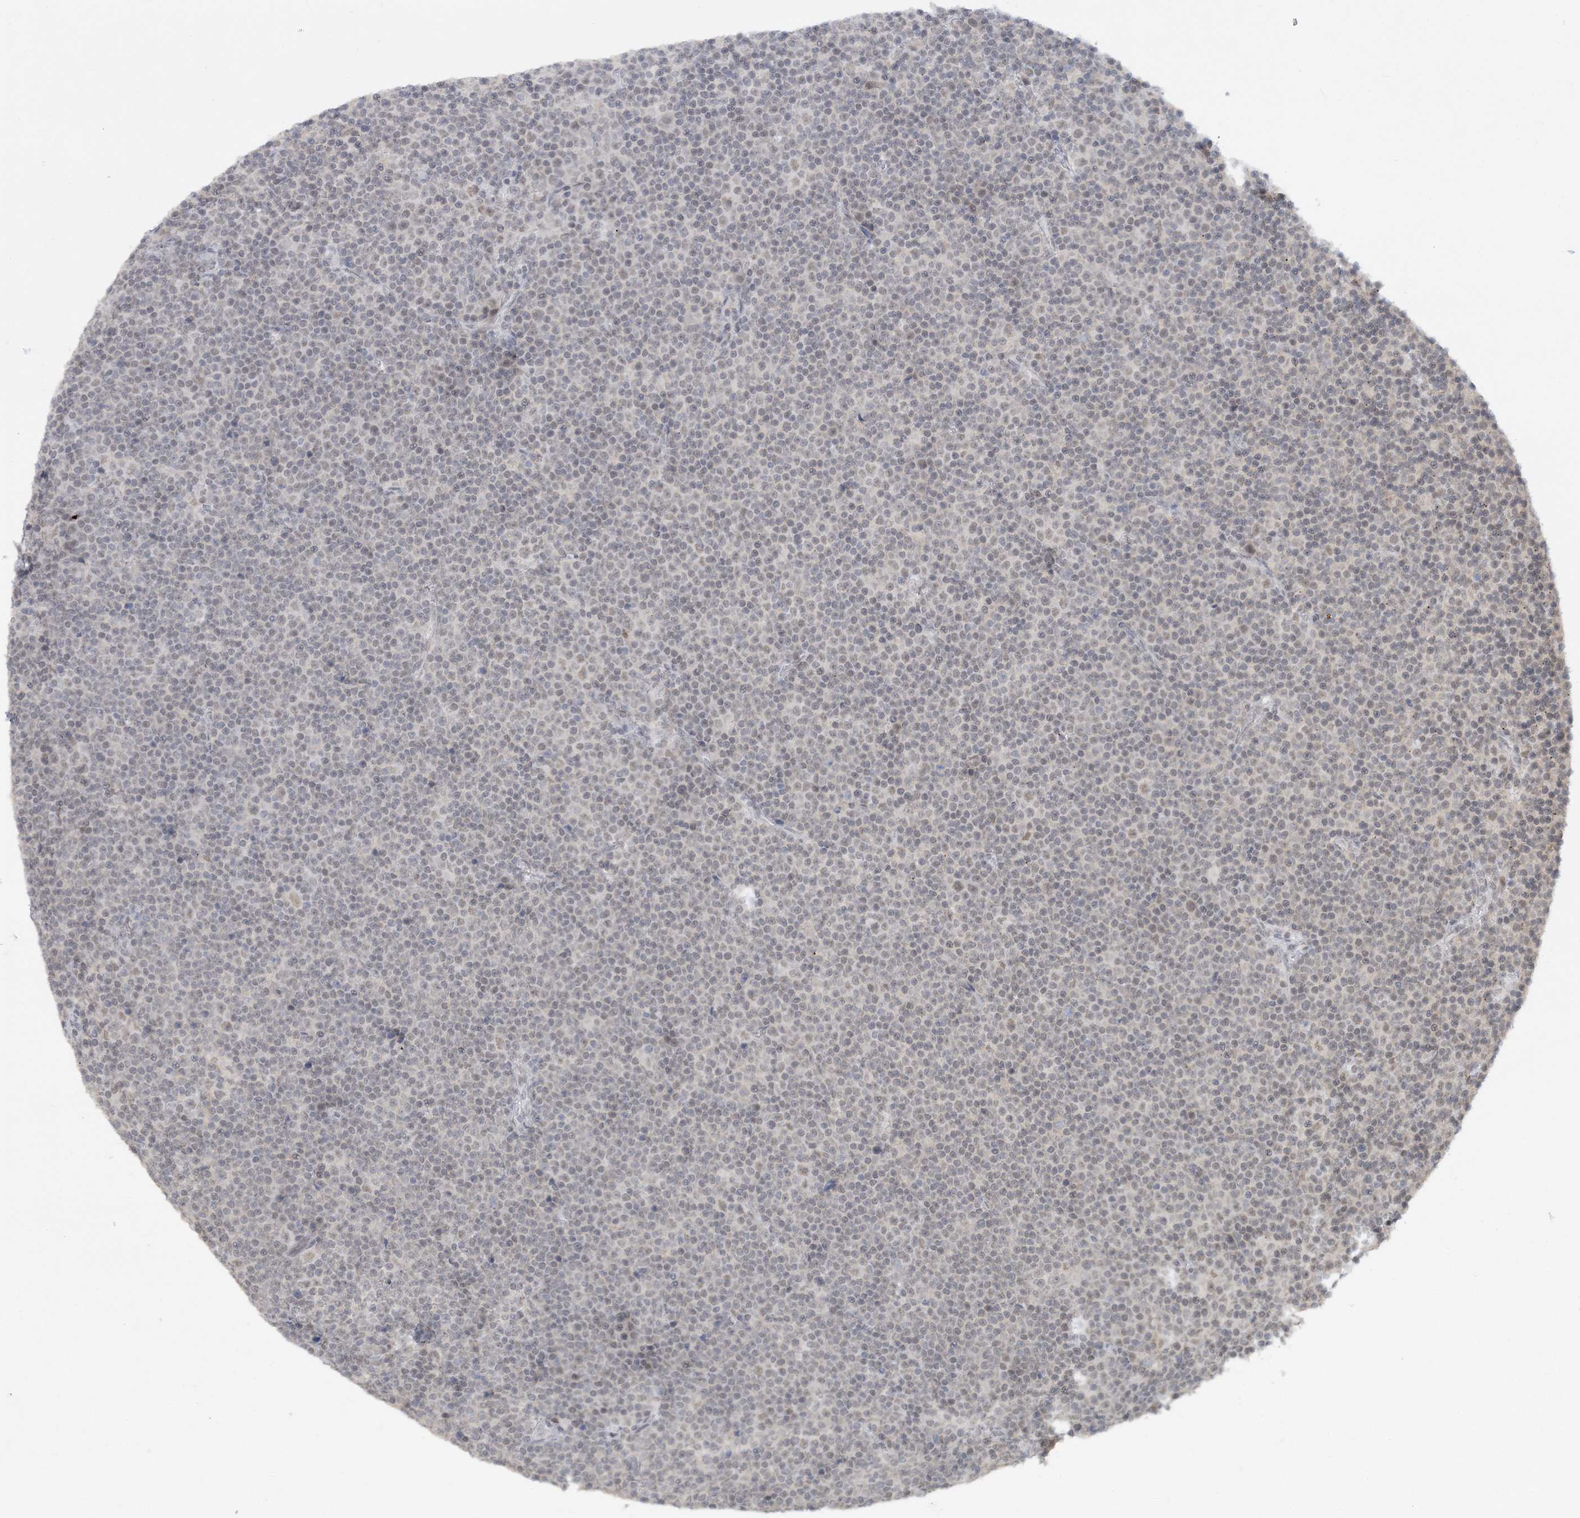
{"staining": {"intensity": "weak", "quantity": "25%-75%", "location": "nuclear"}, "tissue": "lymphoma", "cell_type": "Tumor cells", "image_type": "cancer", "snomed": [{"axis": "morphology", "description": "Malignant lymphoma, non-Hodgkin's type, Low grade"}, {"axis": "topography", "description": "Lymph node"}], "caption": "Immunohistochemical staining of human lymphoma reveals low levels of weak nuclear positivity in about 25%-75% of tumor cells. The staining is performed using DAB brown chromogen to label protein expression. The nuclei are counter-stained blue using hematoxylin.", "gene": "KMT2D", "patient": {"sex": "female", "age": 67}}